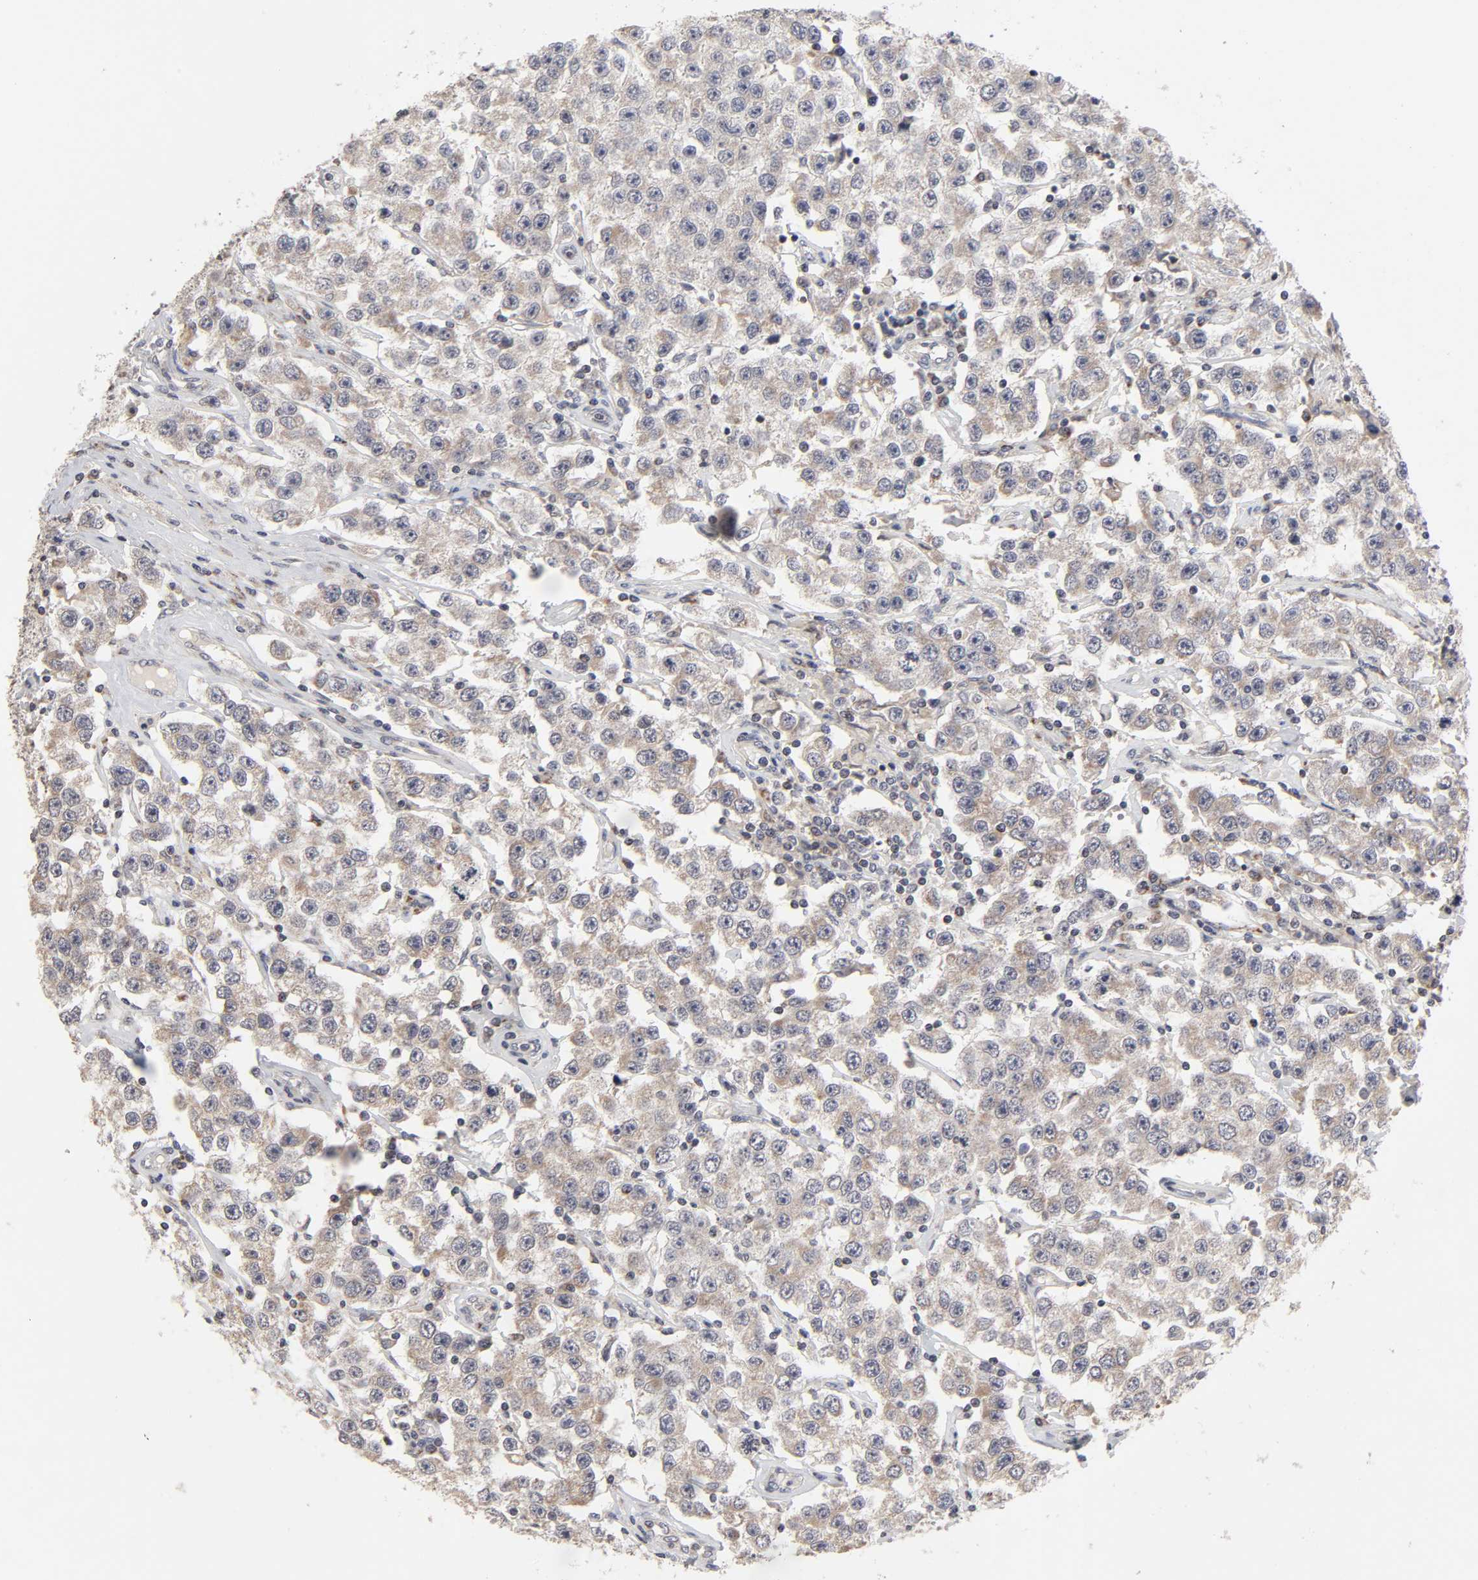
{"staining": {"intensity": "moderate", "quantity": ">75%", "location": "cytoplasmic/membranous"}, "tissue": "testis cancer", "cell_type": "Tumor cells", "image_type": "cancer", "snomed": [{"axis": "morphology", "description": "Seminoma, NOS"}, {"axis": "topography", "description": "Testis"}], "caption": "Immunohistochemical staining of human testis cancer (seminoma) shows medium levels of moderate cytoplasmic/membranous protein staining in approximately >75% of tumor cells. Nuclei are stained in blue.", "gene": "AUH", "patient": {"sex": "male", "age": 52}}